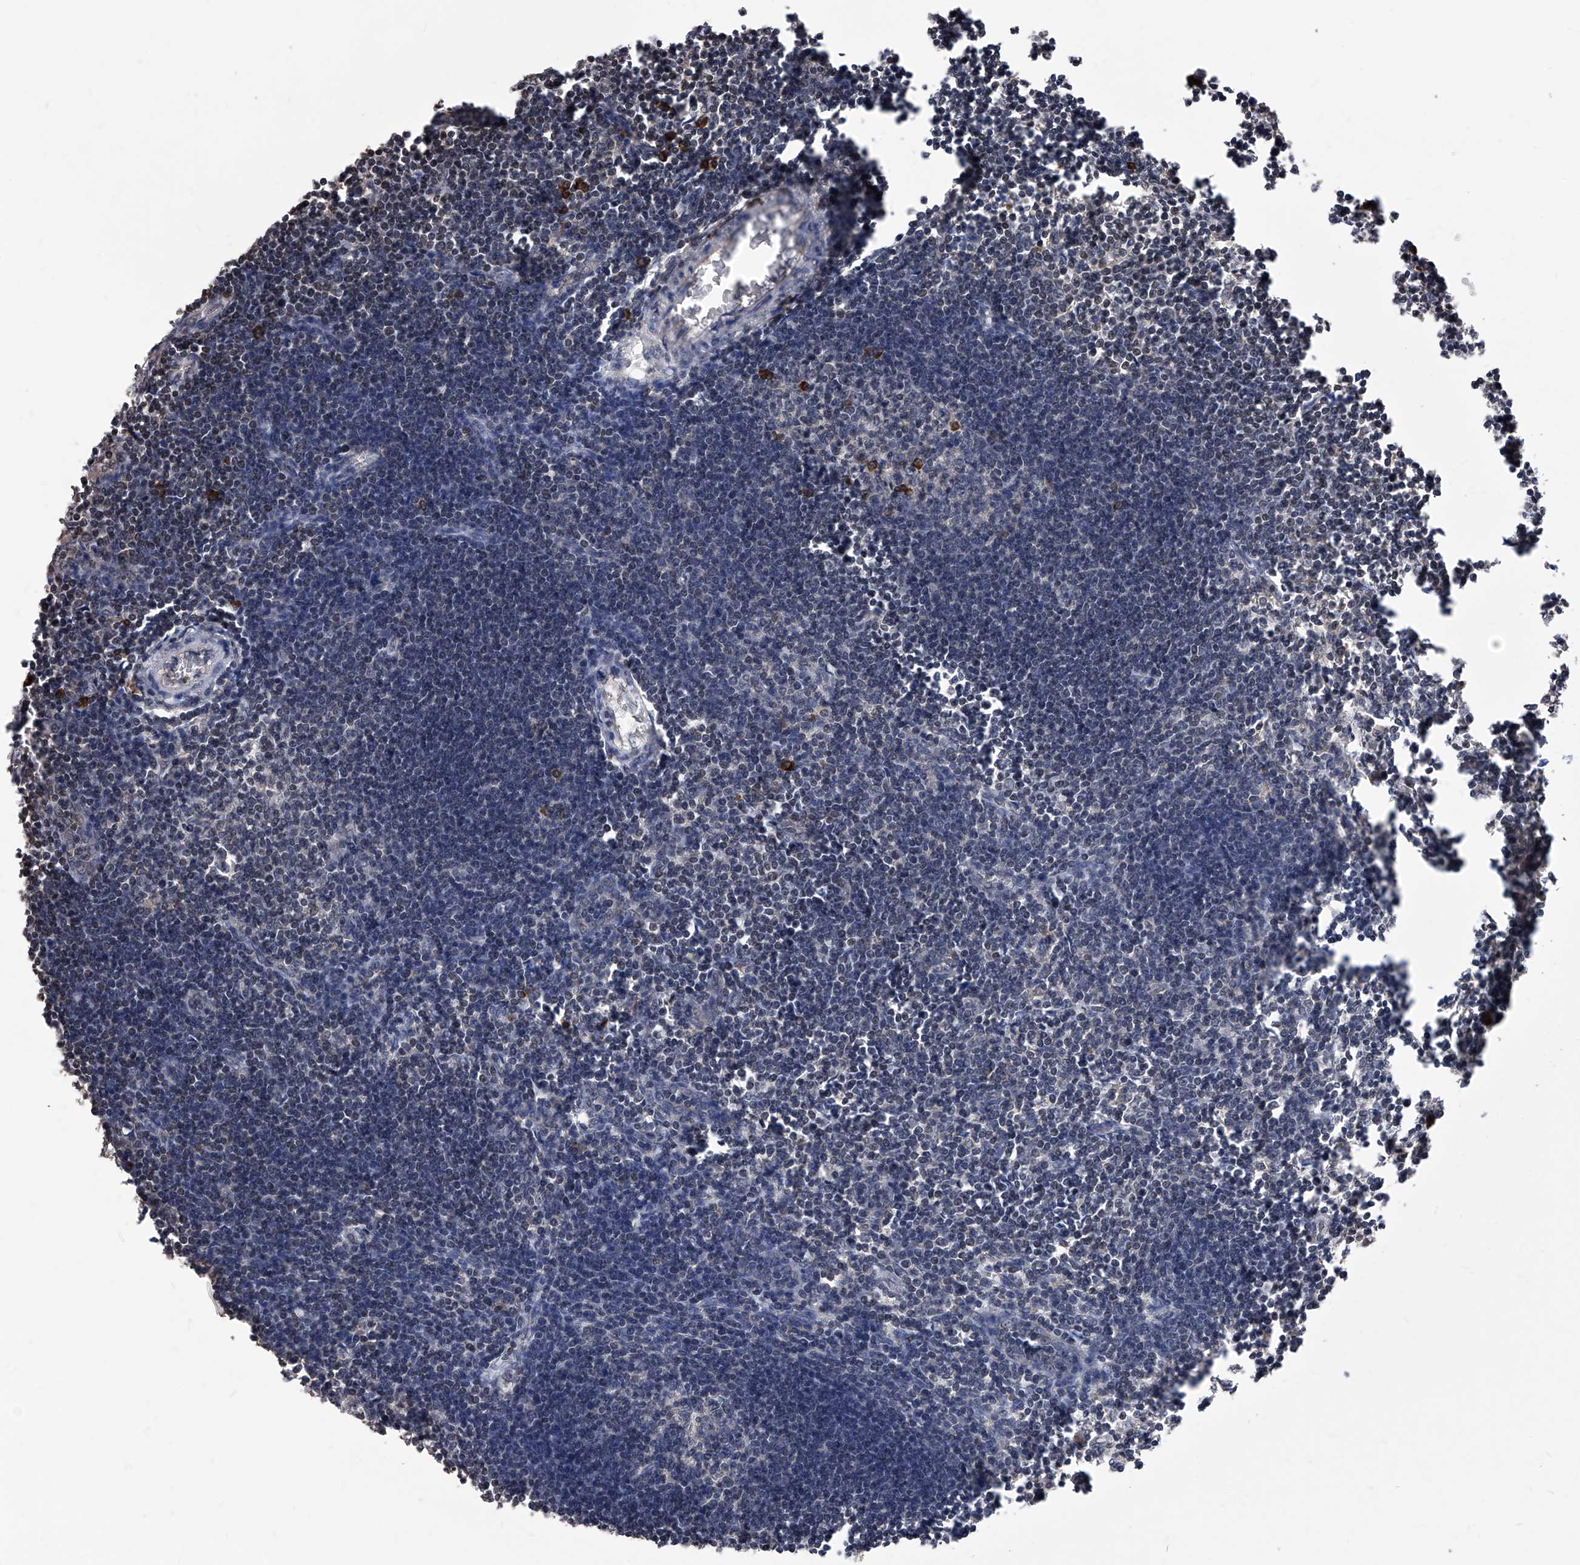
{"staining": {"intensity": "strong", "quantity": "<25%", "location": "cytoplasmic/membranous"}, "tissue": "lymph node", "cell_type": "Germinal center cells", "image_type": "normal", "snomed": [{"axis": "morphology", "description": "Normal tissue, NOS"}, {"axis": "morphology", "description": "Malignant melanoma, Metastatic site"}, {"axis": "topography", "description": "Lymph node"}], "caption": "An image of lymph node stained for a protein reveals strong cytoplasmic/membranous brown staining in germinal center cells.", "gene": "ID1", "patient": {"sex": "male", "age": 41}}